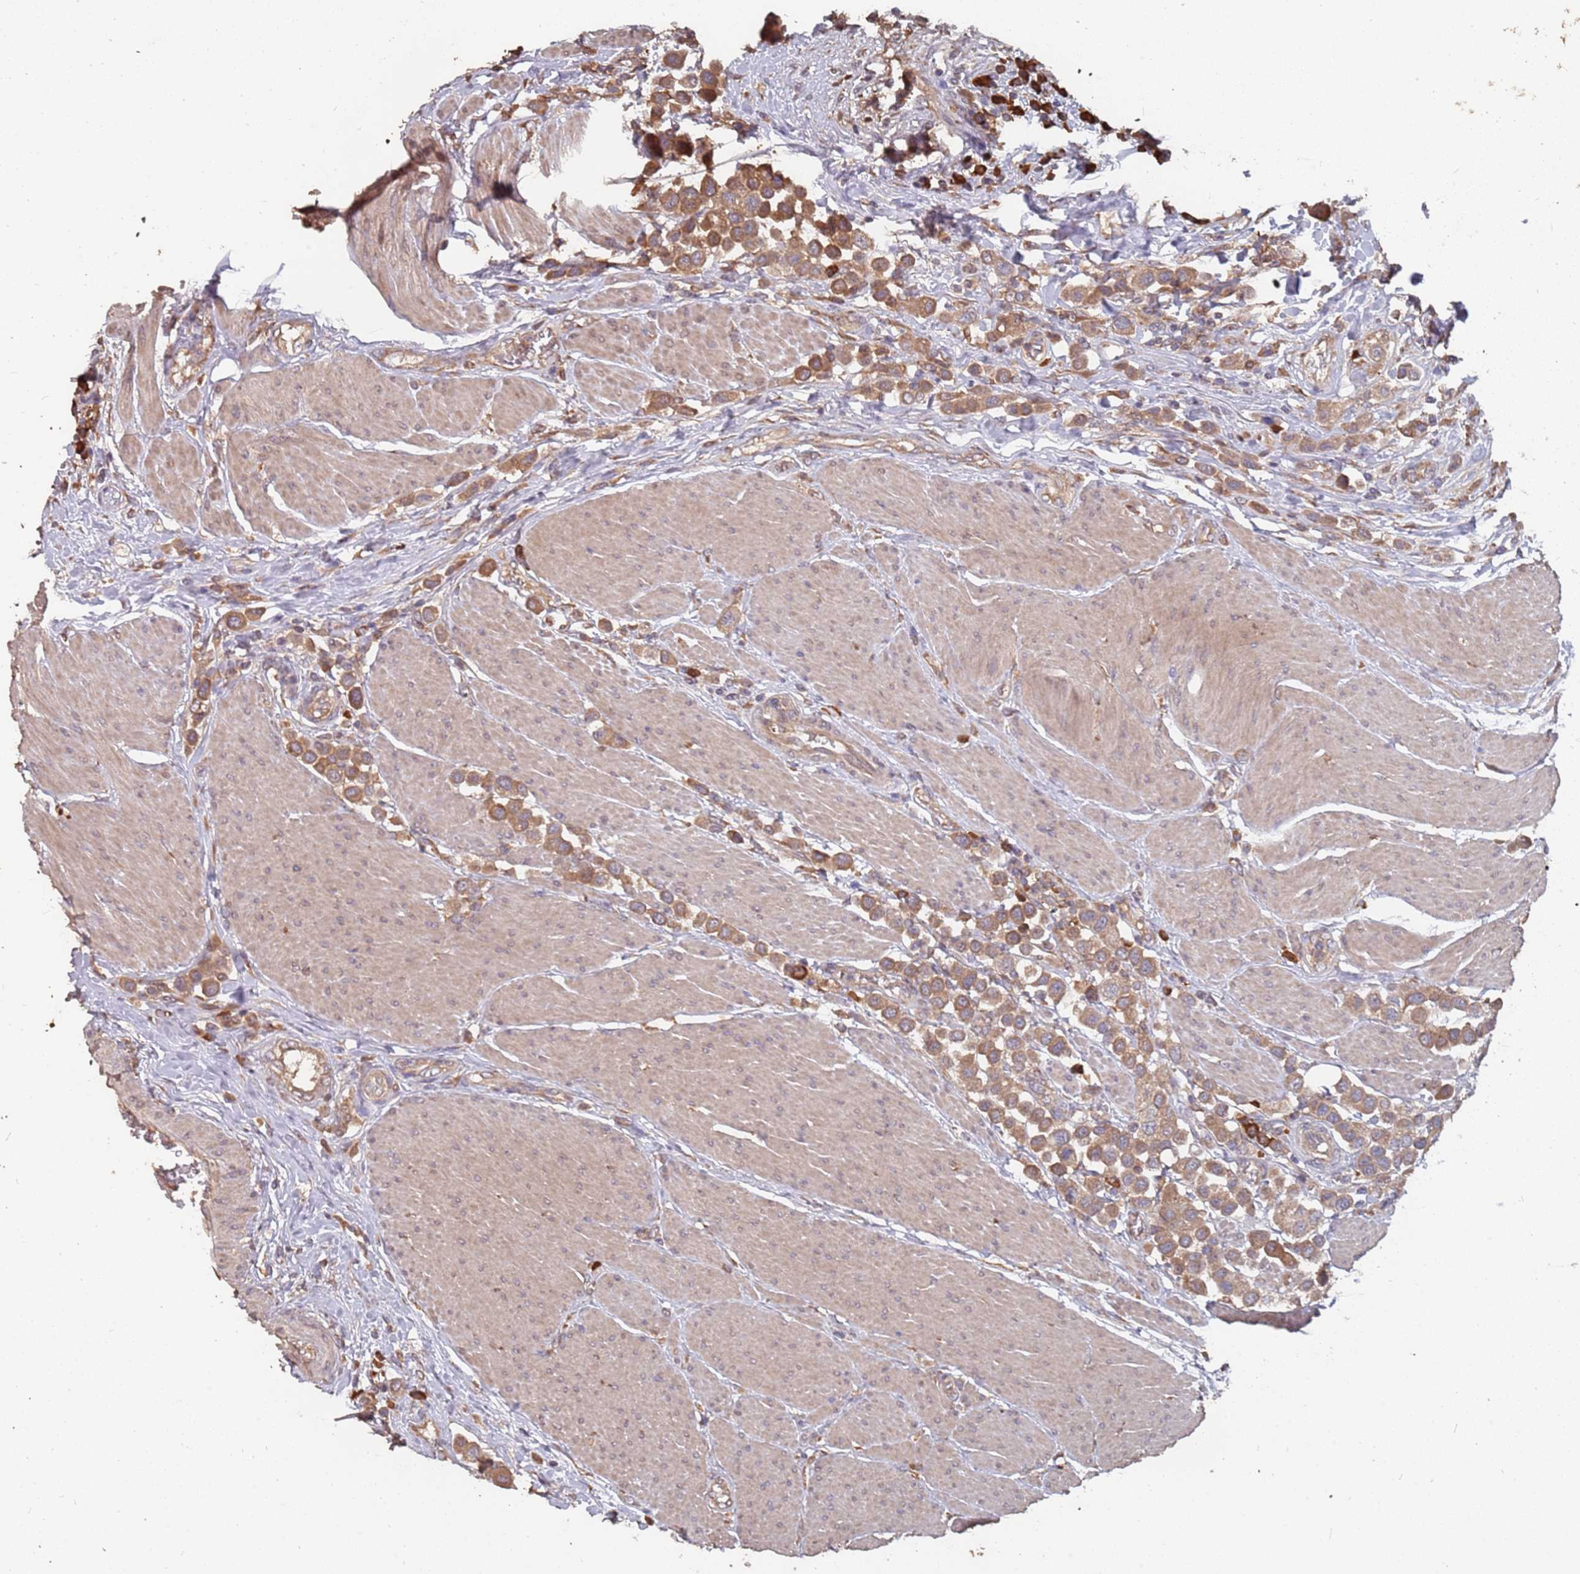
{"staining": {"intensity": "moderate", "quantity": ">75%", "location": "cytoplasmic/membranous"}, "tissue": "urothelial cancer", "cell_type": "Tumor cells", "image_type": "cancer", "snomed": [{"axis": "morphology", "description": "Urothelial carcinoma, High grade"}, {"axis": "topography", "description": "Urinary bladder"}], "caption": "Protein analysis of high-grade urothelial carcinoma tissue displays moderate cytoplasmic/membranous positivity in about >75% of tumor cells.", "gene": "ATG5", "patient": {"sex": "male", "age": 50}}